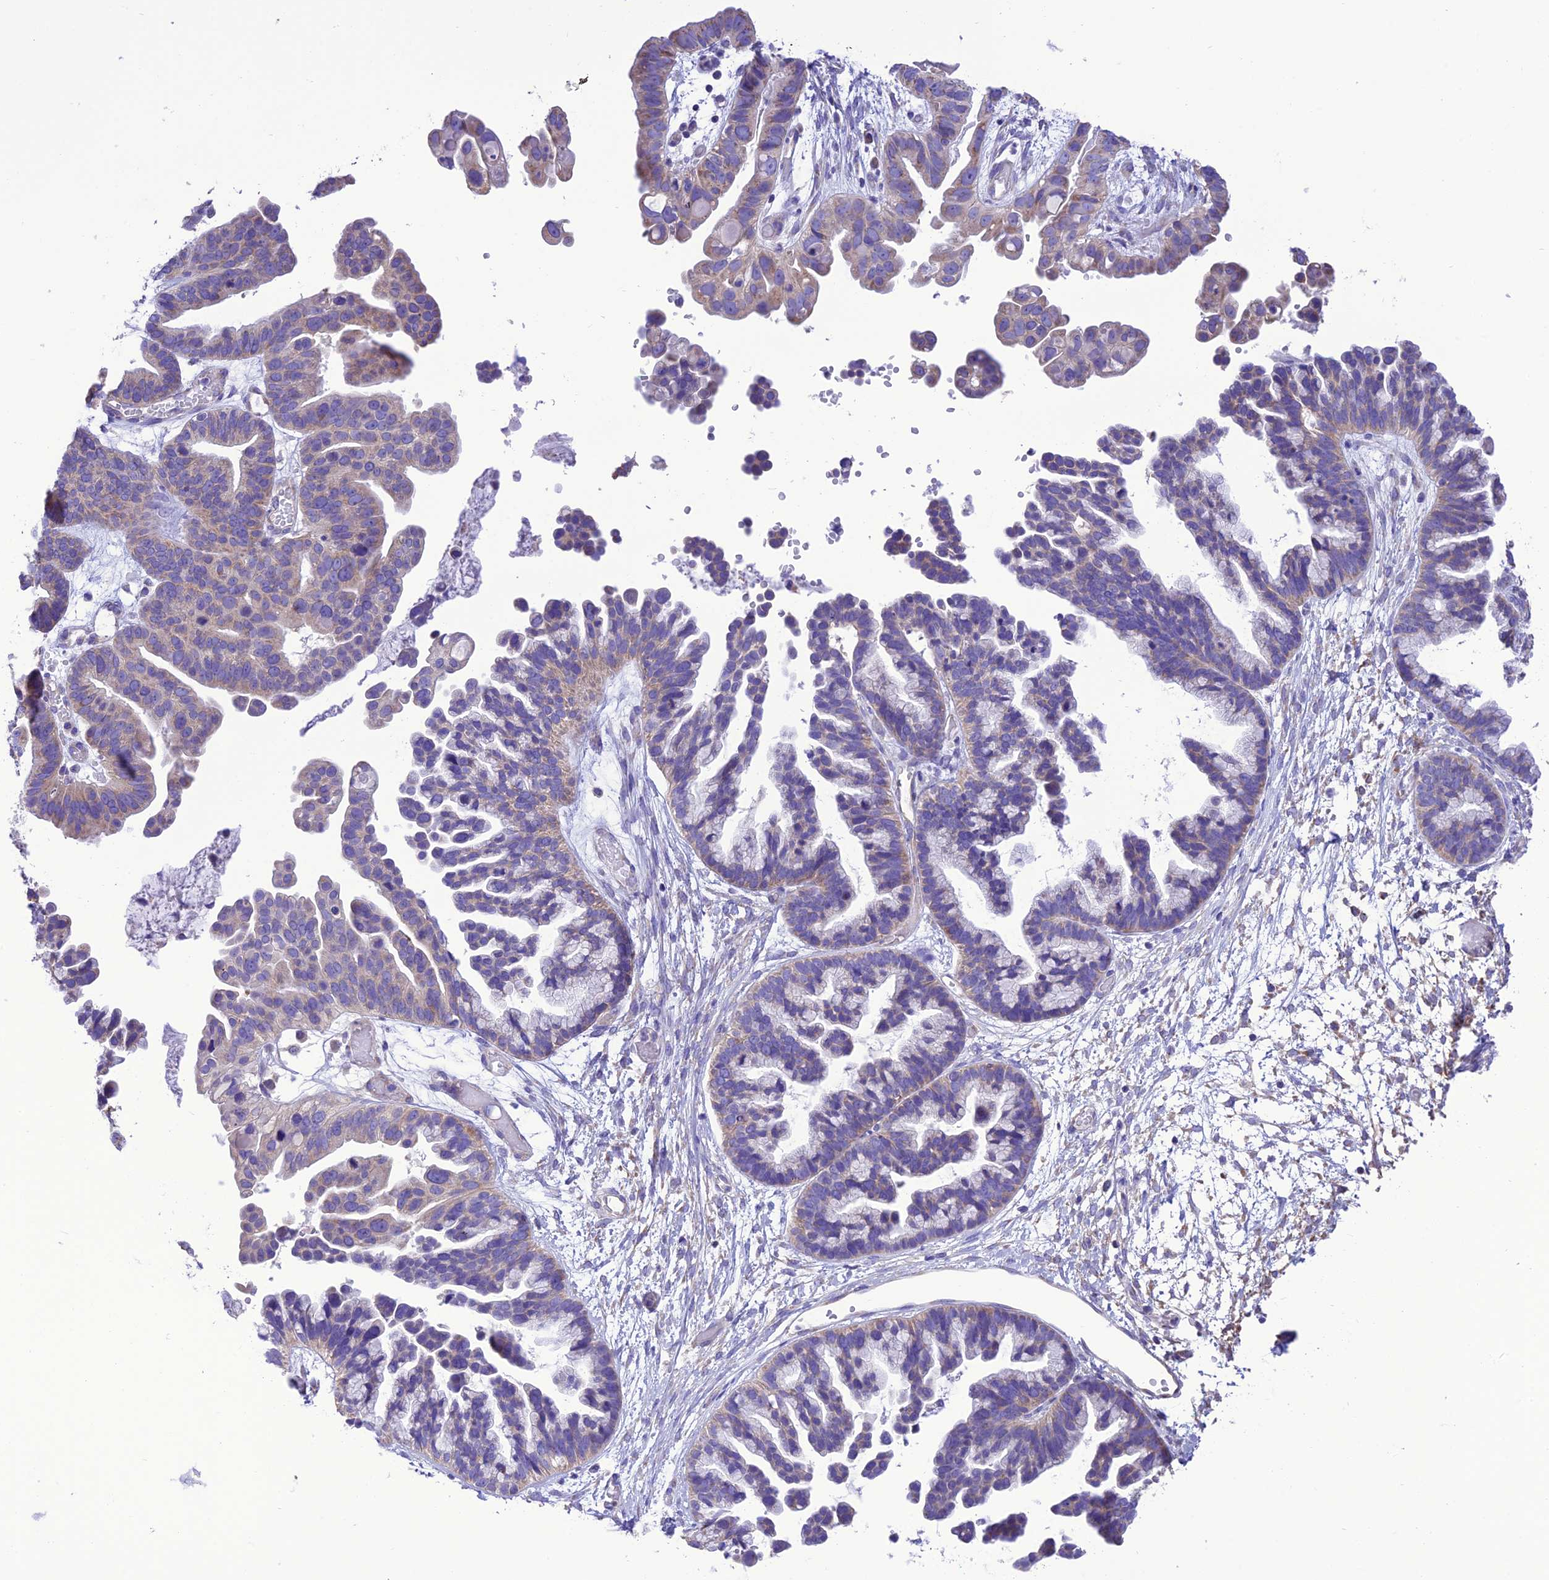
{"staining": {"intensity": "weak", "quantity": "25%-75%", "location": "cytoplasmic/membranous"}, "tissue": "ovarian cancer", "cell_type": "Tumor cells", "image_type": "cancer", "snomed": [{"axis": "morphology", "description": "Cystadenocarcinoma, serous, NOS"}, {"axis": "topography", "description": "Ovary"}], "caption": "Protein expression analysis of human ovarian cancer reveals weak cytoplasmic/membranous staining in approximately 25%-75% of tumor cells.", "gene": "MAP3K12", "patient": {"sex": "female", "age": 56}}